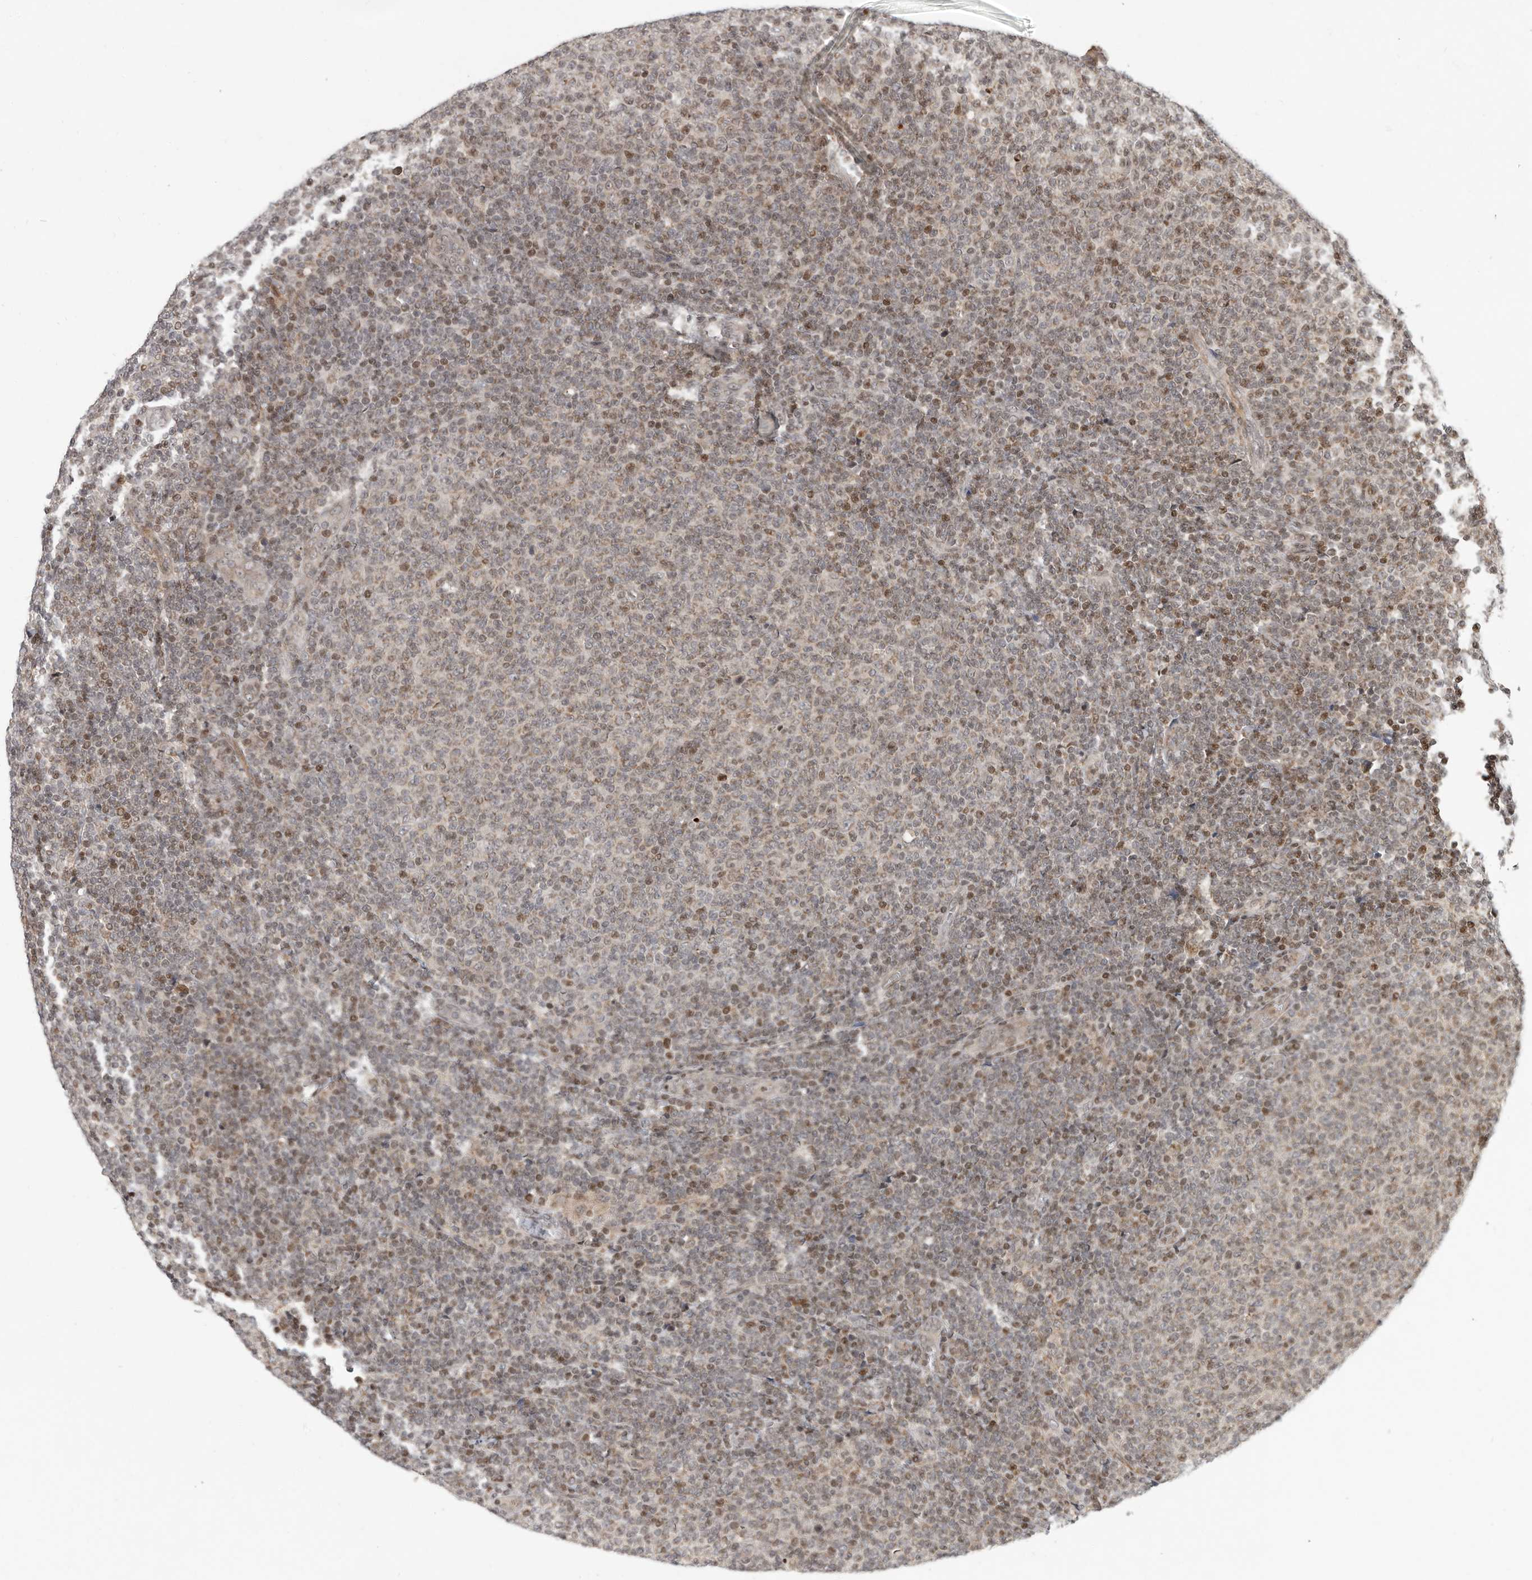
{"staining": {"intensity": "moderate", "quantity": "25%-75%", "location": "nuclear"}, "tissue": "lymphoma", "cell_type": "Tumor cells", "image_type": "cancer", "snomed": [{"axis": "morphology", "description": "Malignant lymphoma, non-Hodgkin's type, Low grade"}, {"axis": "topography", "description": "Lymph node"}], "caption": "The immunohistochemical stain labels moderate nuclear positivity in tumor cells of malignant lymphoma, non-Hodgkin's type (low-grade) tissue.", "gene": "RABIF", "patient": {"sex": "male", "age": 66}}